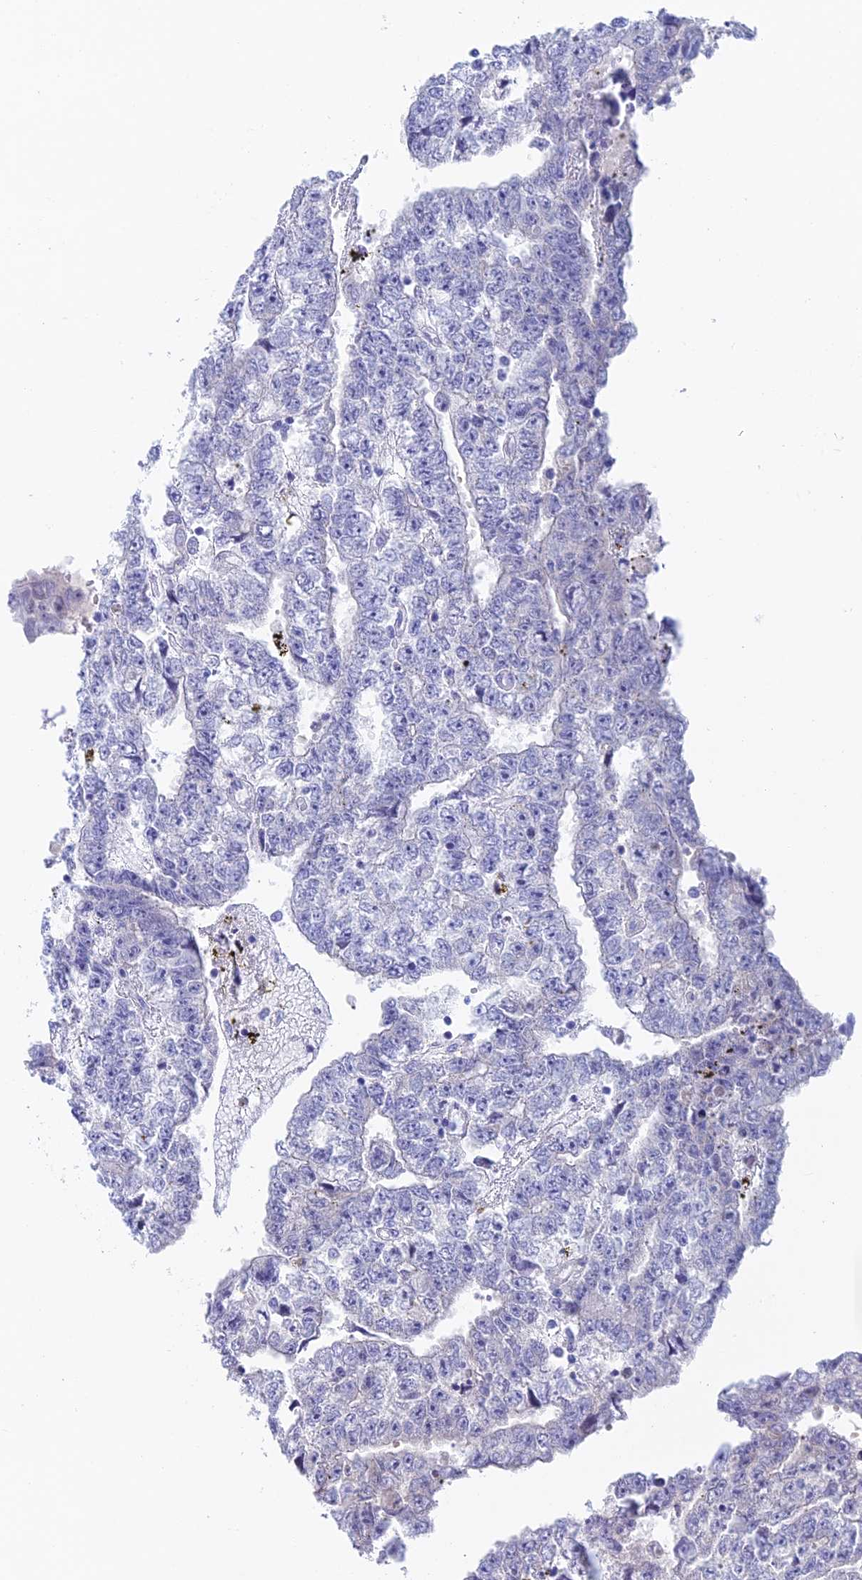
{"staining": {"intensity": "negative", "quantity": "none", "location": "none"}, "tissue": "testis cancer", "cell_type": "Tumor cells", "image_type": "cancer", "snomed": [{"axis": "morphology", "description": "Carcinoma, Embryonal, NOS"}, {"axis": "topography", "description": "Testis"}], "caption": "Immunohistochemistry of testis cancer shows no expression in tumor cells.", "gene": "PSMC3IP", "patient": {"sex": "male", "age": 25}}